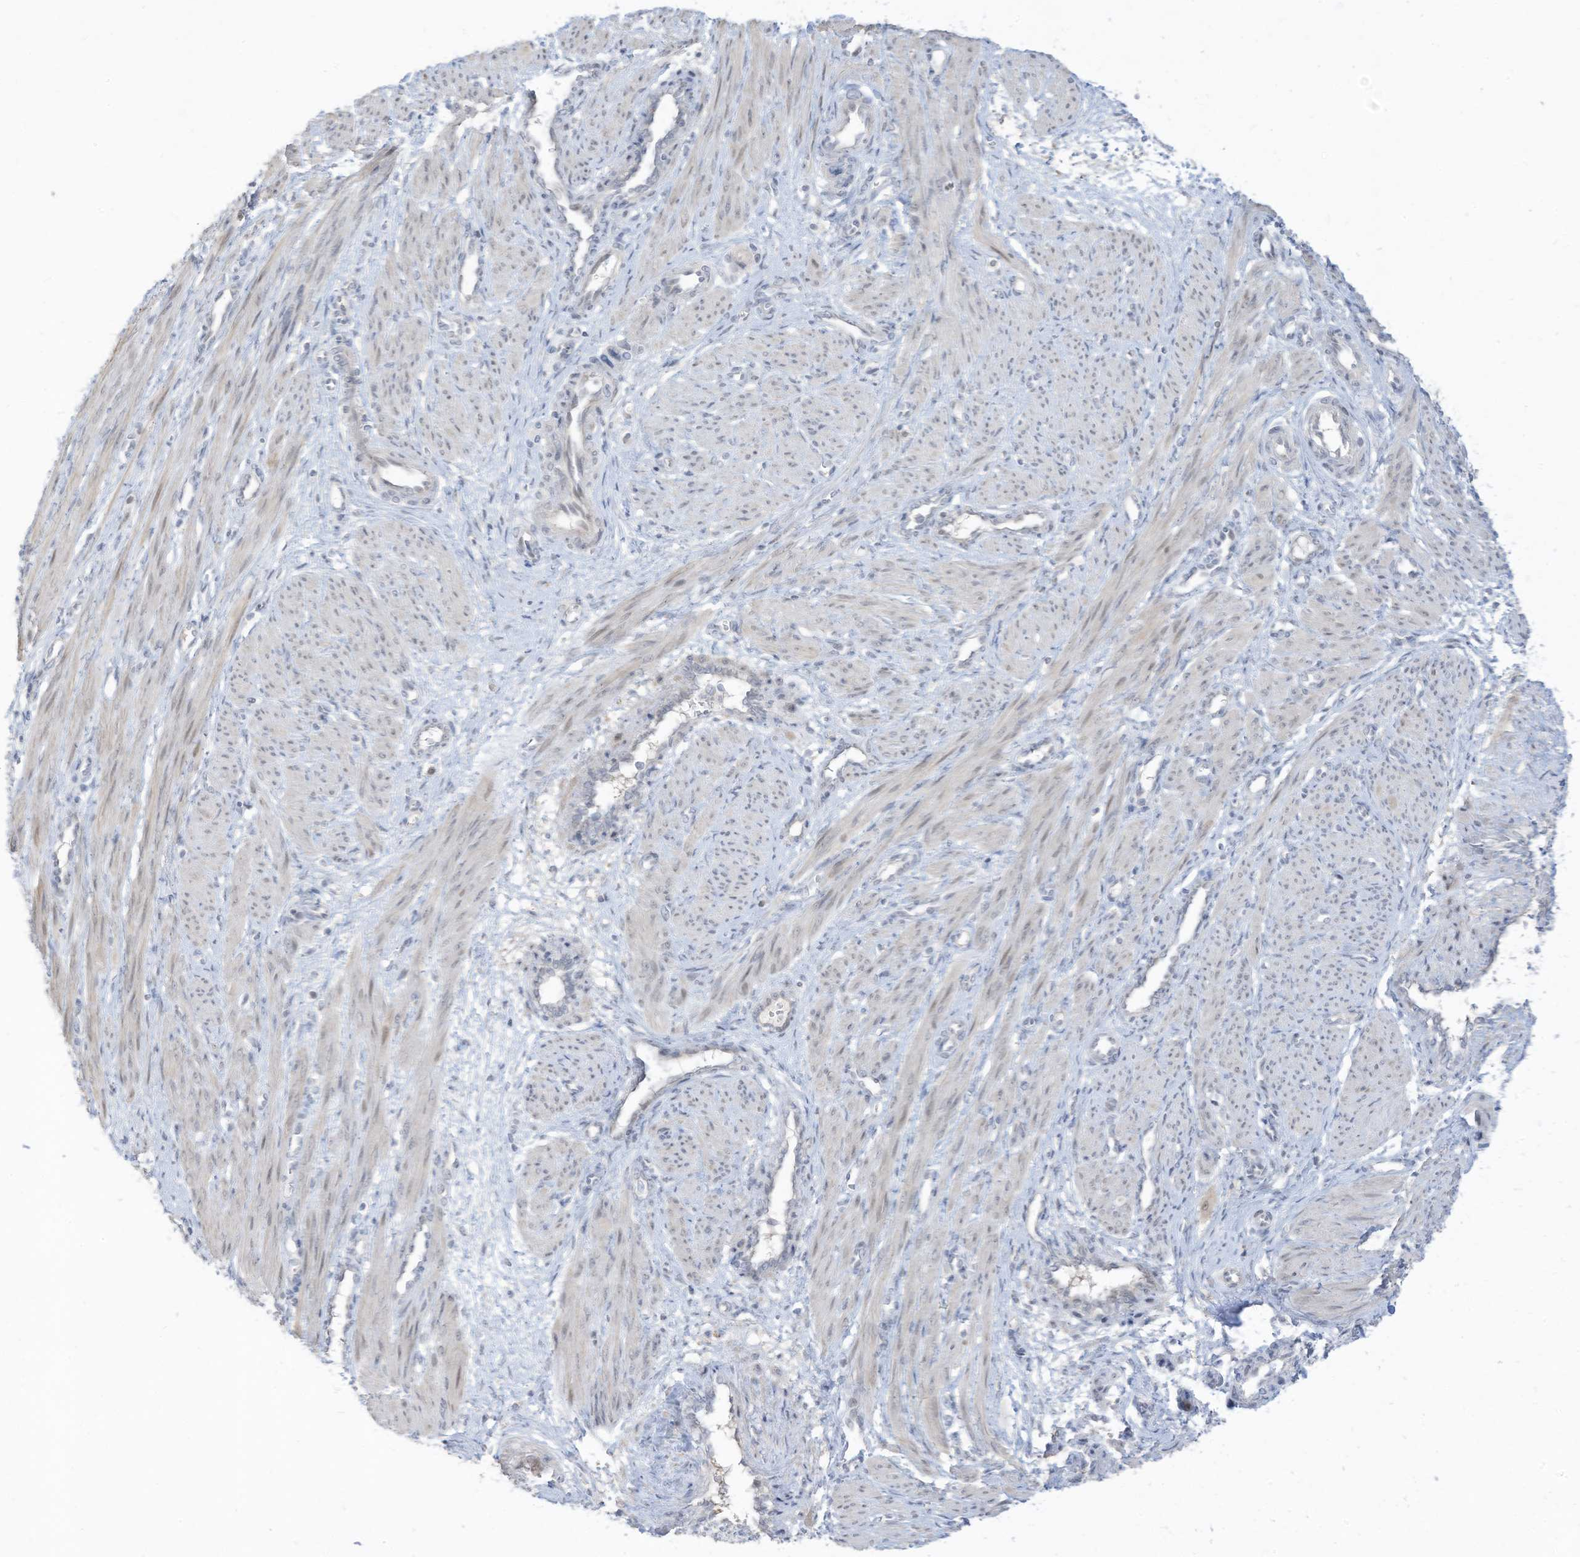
{"staining": {"intensity": "weak", "quantity": "25%-75%", "location": "cytoplasmic/membranous,nuclear"}, "tissue": "smooth muscle", "cell_type": "Smooth muscle cells", "image_type": "normal", "snomed": [{"axis": "morphology", "description": "Normal tissue, NOS"}, {"axis": "topography", "description": "Endometrium"}], "caption": "Immunohistochemical staining of benign human smooth muscle displays low levels of weak cytoplasmic/membranous,nuclear staining in approximately 25%-75% of smooth muscle cells. The staining is performed using DAB brown chromogen to label protein expression. The nuclei are counter-stained blue using hematoxylin.", "gene": "ASPRV1", "patient": {"sex": "female", "age": 33}}